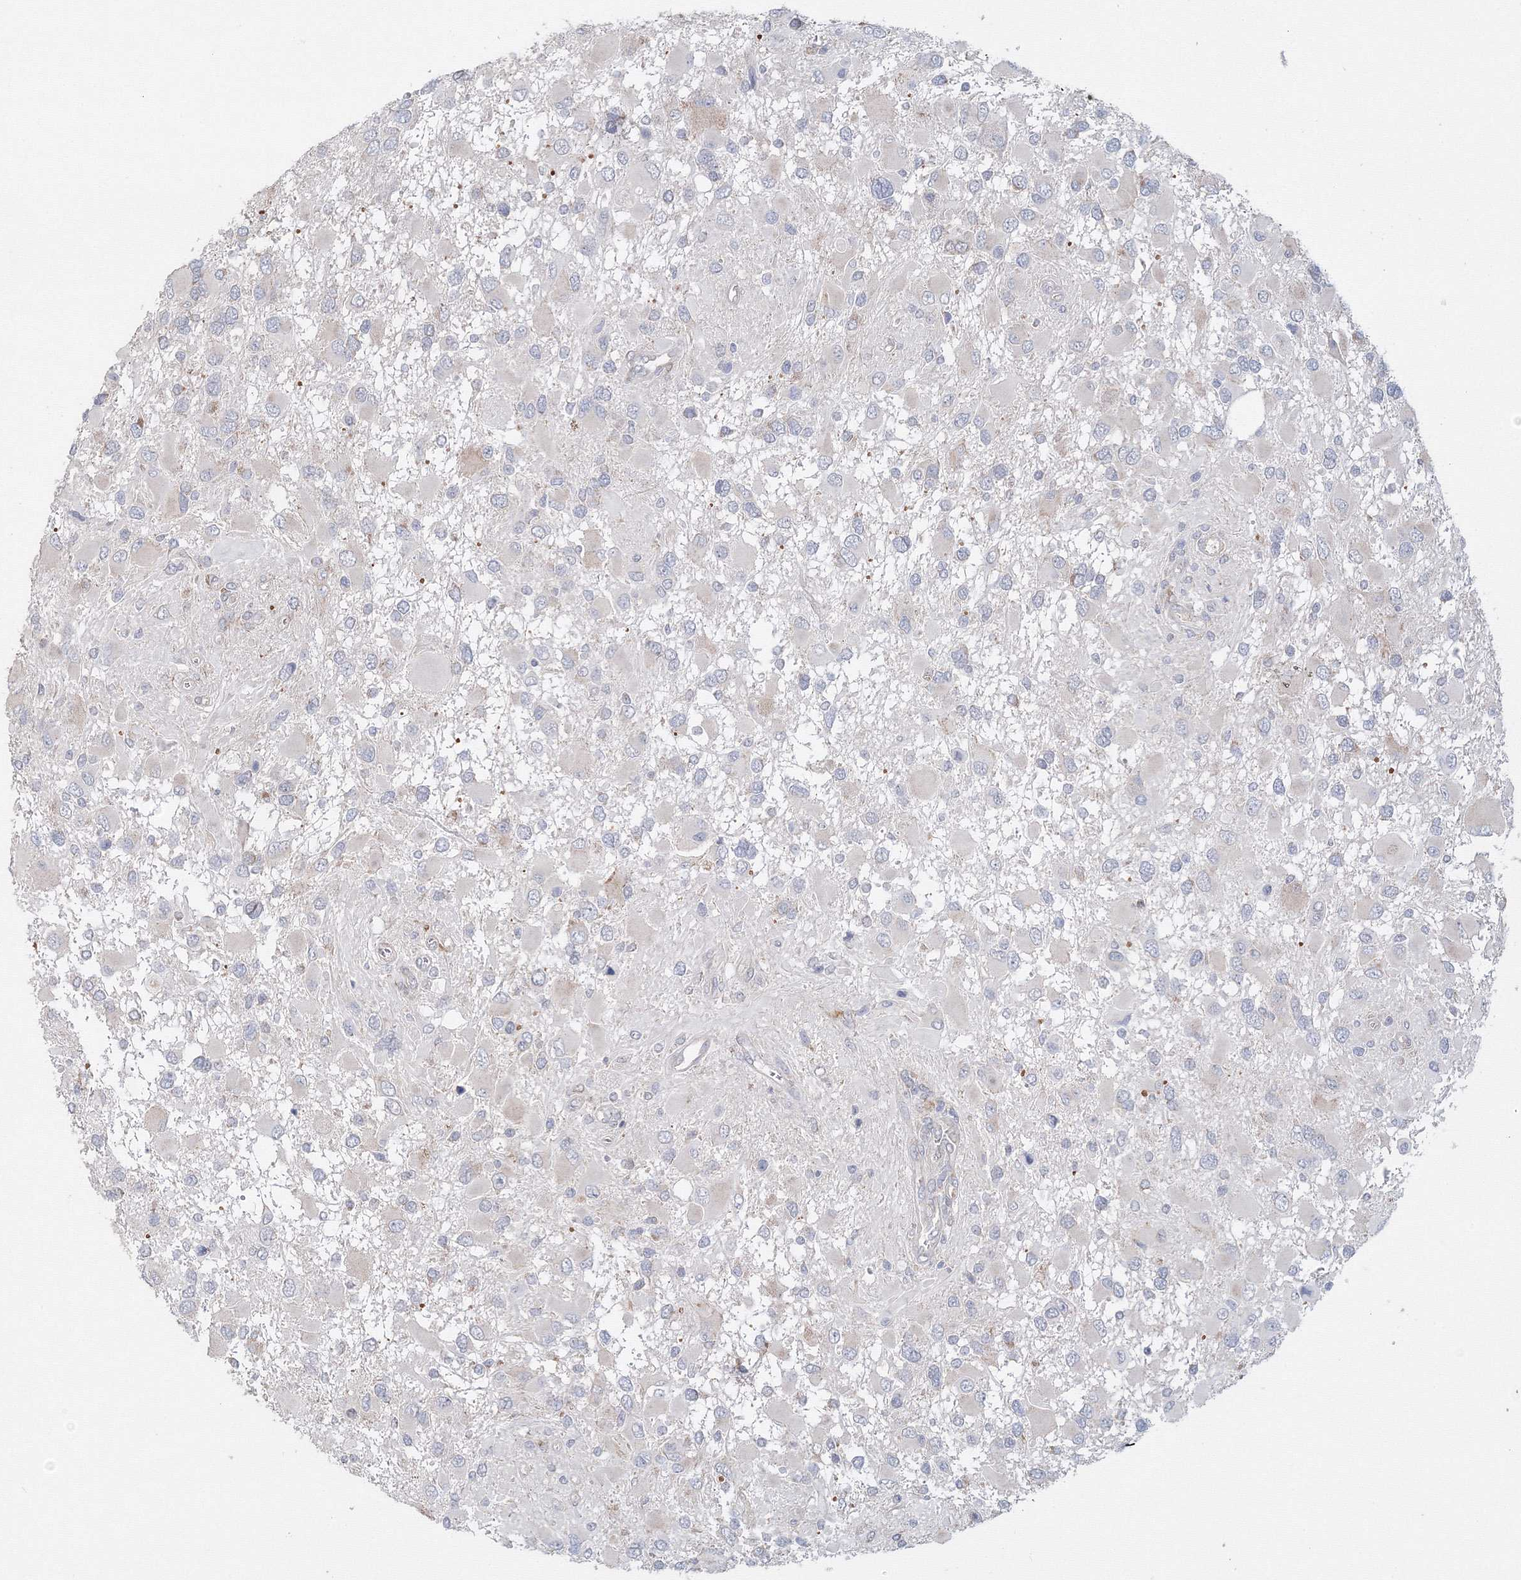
{"staining": {"intensity": "negative", "quantity": "none", "location": "none"}, "tissue": "glioma", "cell_type": "Tumor cells", "image_type": "cancer", "snomed": [{"axis": "morphology", "description": "Glioma, malignant, High grade"}, {"axis": "topography", "description": "Brain"}], "caption": "A high-resolution image shows IHC staining of malignant high-grade glioma, which reveals no significant positivity in tumor cells.", "gene": "DHRS12", "patient": {"sex": "male", "age": 53}}